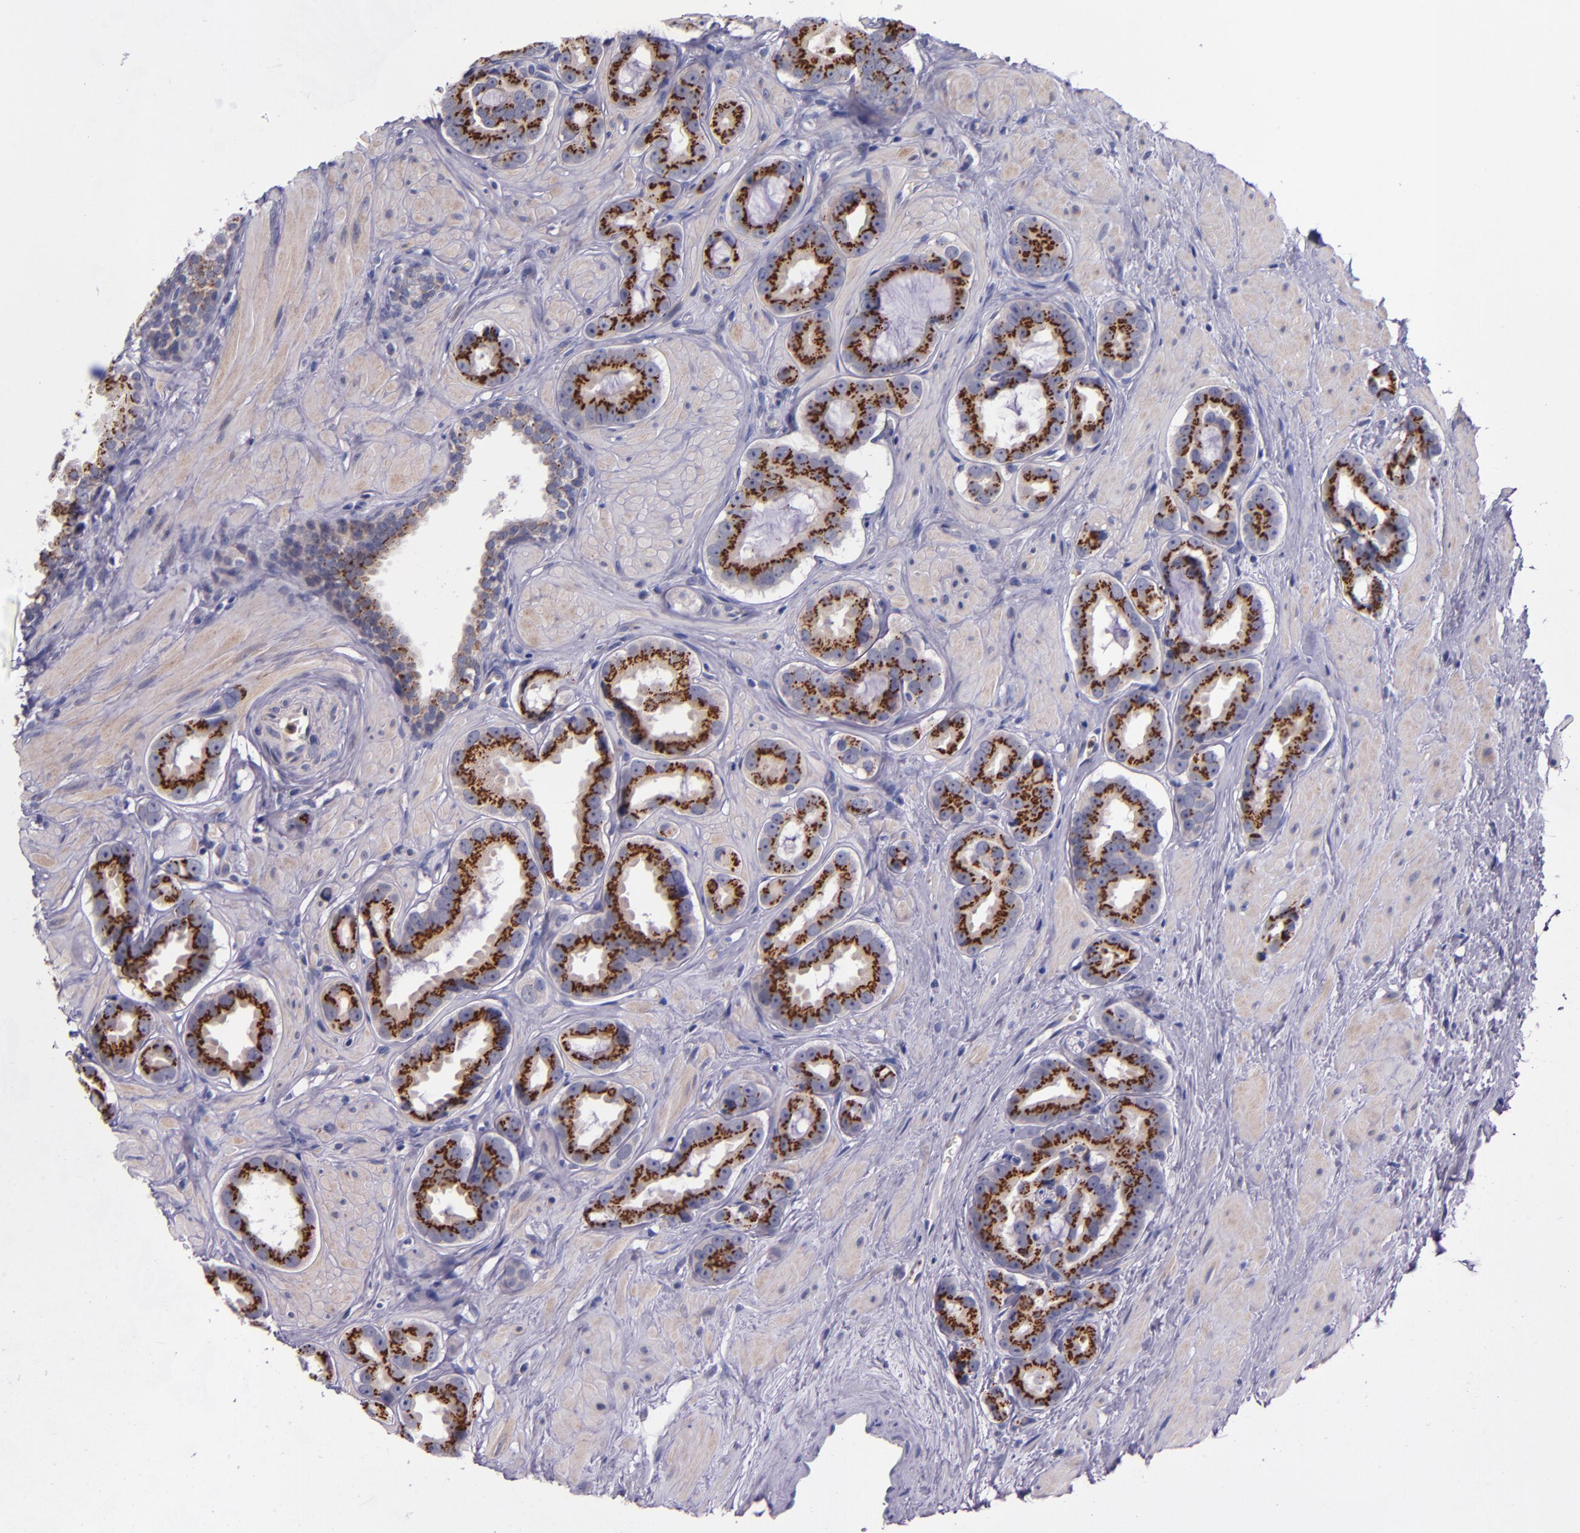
{"staining": {"intensity": "strong", "quantity": ">75%", "location": "cytoplasmic/membranous"}, "tissue": "prostate cancer", "cell_type": "Tumor cells", "image_type": "cancer", "snomed": [{"axis": "morphology", "description": "Adenocarcinoma, Low grade"}, {"axis": "topography", "description": "Prostate"}], "caption": "This histopathology image exhibits prostate cancer (adenocarcinoma (low-grade)) stained with immunohistochemistry to label a protein in brown. The cytoplasmic/membranous of tumor cells show strong positivity for the protein. Nuclei are counter-stained blue.", "gene": "RAB41", "patient": {"sex": "male", "age": 59}}